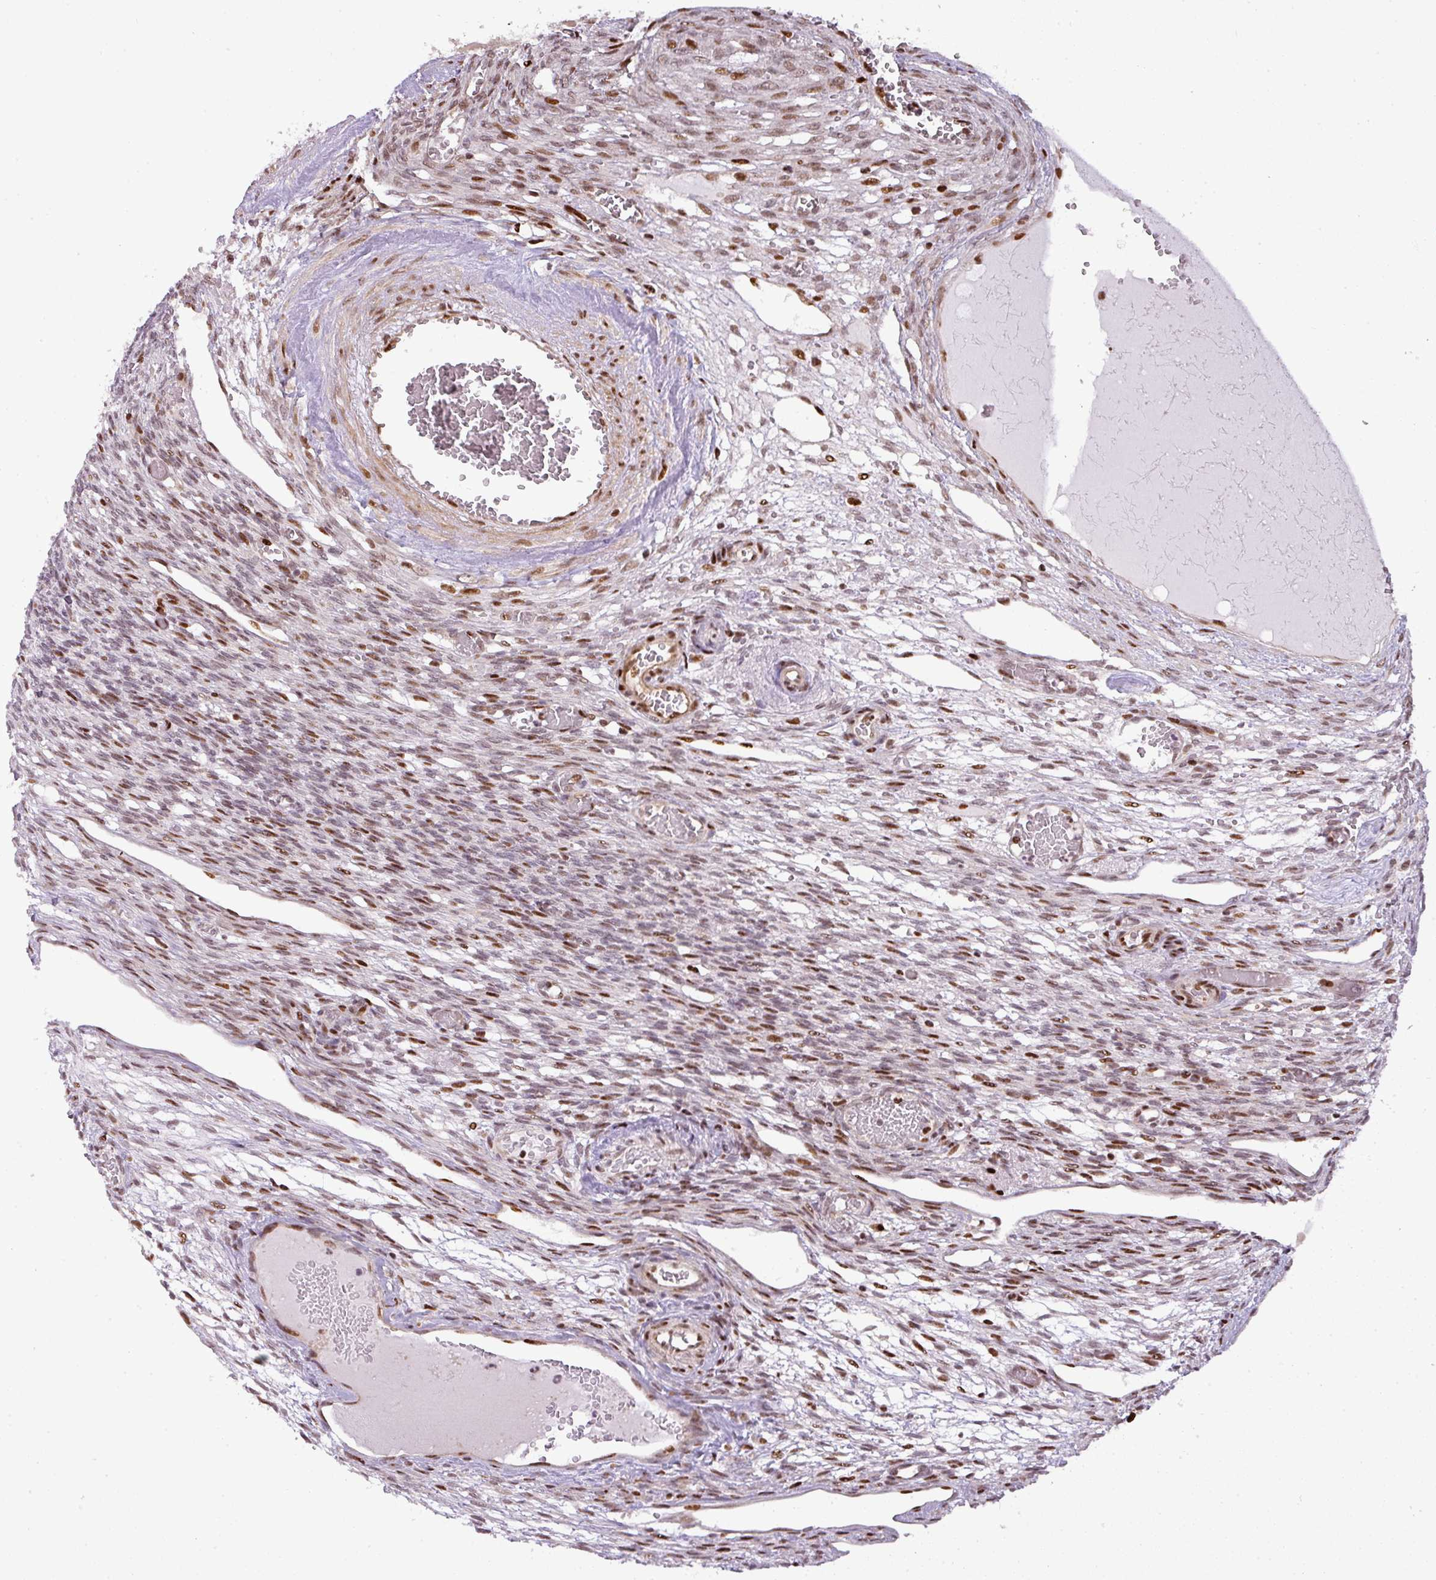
{"staining": {"intensity": "weak", "quantity": ">75%", "location": "nuclear"}, "tissue": "ovary", "cell_type": "Follicle cells", "image_type": "normal", "snomed": [{"axis": "morphology", "description": "Normal tissue, NOS"}, {"axis": "topography", "description": "Ovary"}], "caption": "The immunohistochemical stain highlights weak nuclear positivity in follicle cells of normal ovary. The staining was performed using DAB, with brown indicating positive protein expression. Nuclei are stained blue with hematoxylin.", "gene": "MYSM1", "patient": {"sex": "female", "age": 67}}